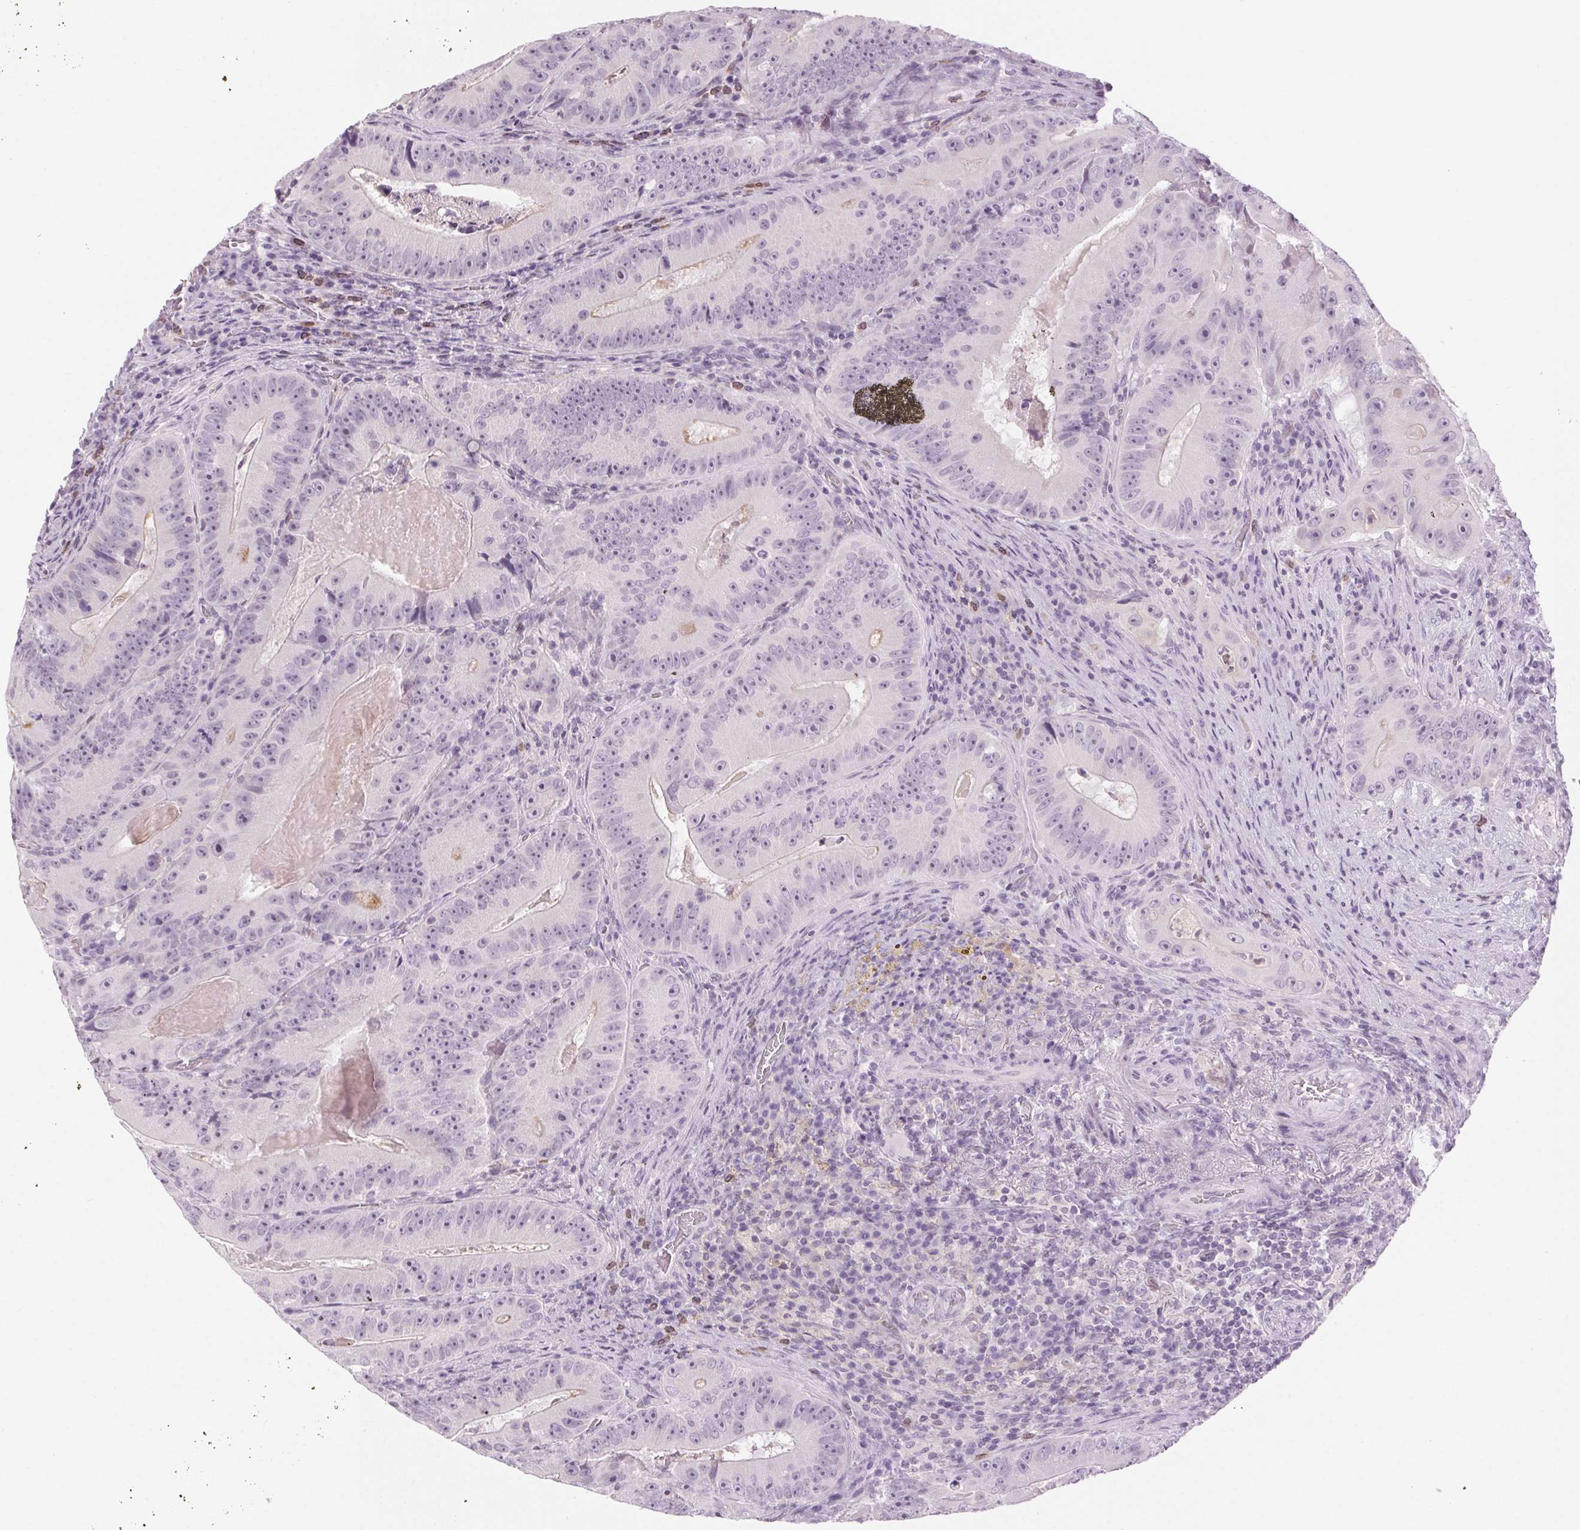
{"staining": {"intensity": "negative", "quantity": "none", "location": "none"}, "tissue": "colorectal cancer", "cell_type": "Tumor cells", "image_type": "cancer", "snomed": [{"axis": "morphology", "description": "Adenocarcinoma, NOS"}, {"axis": "topography", "description": "Colon"}], "caption": "The immunohistochemistry (IHC) micrograph has no significant staining in tumor cells of colorectal adenocarcinoma tissue.", "gene": "SLC6A19", "patient": {"sex": "female", "age": 86}}